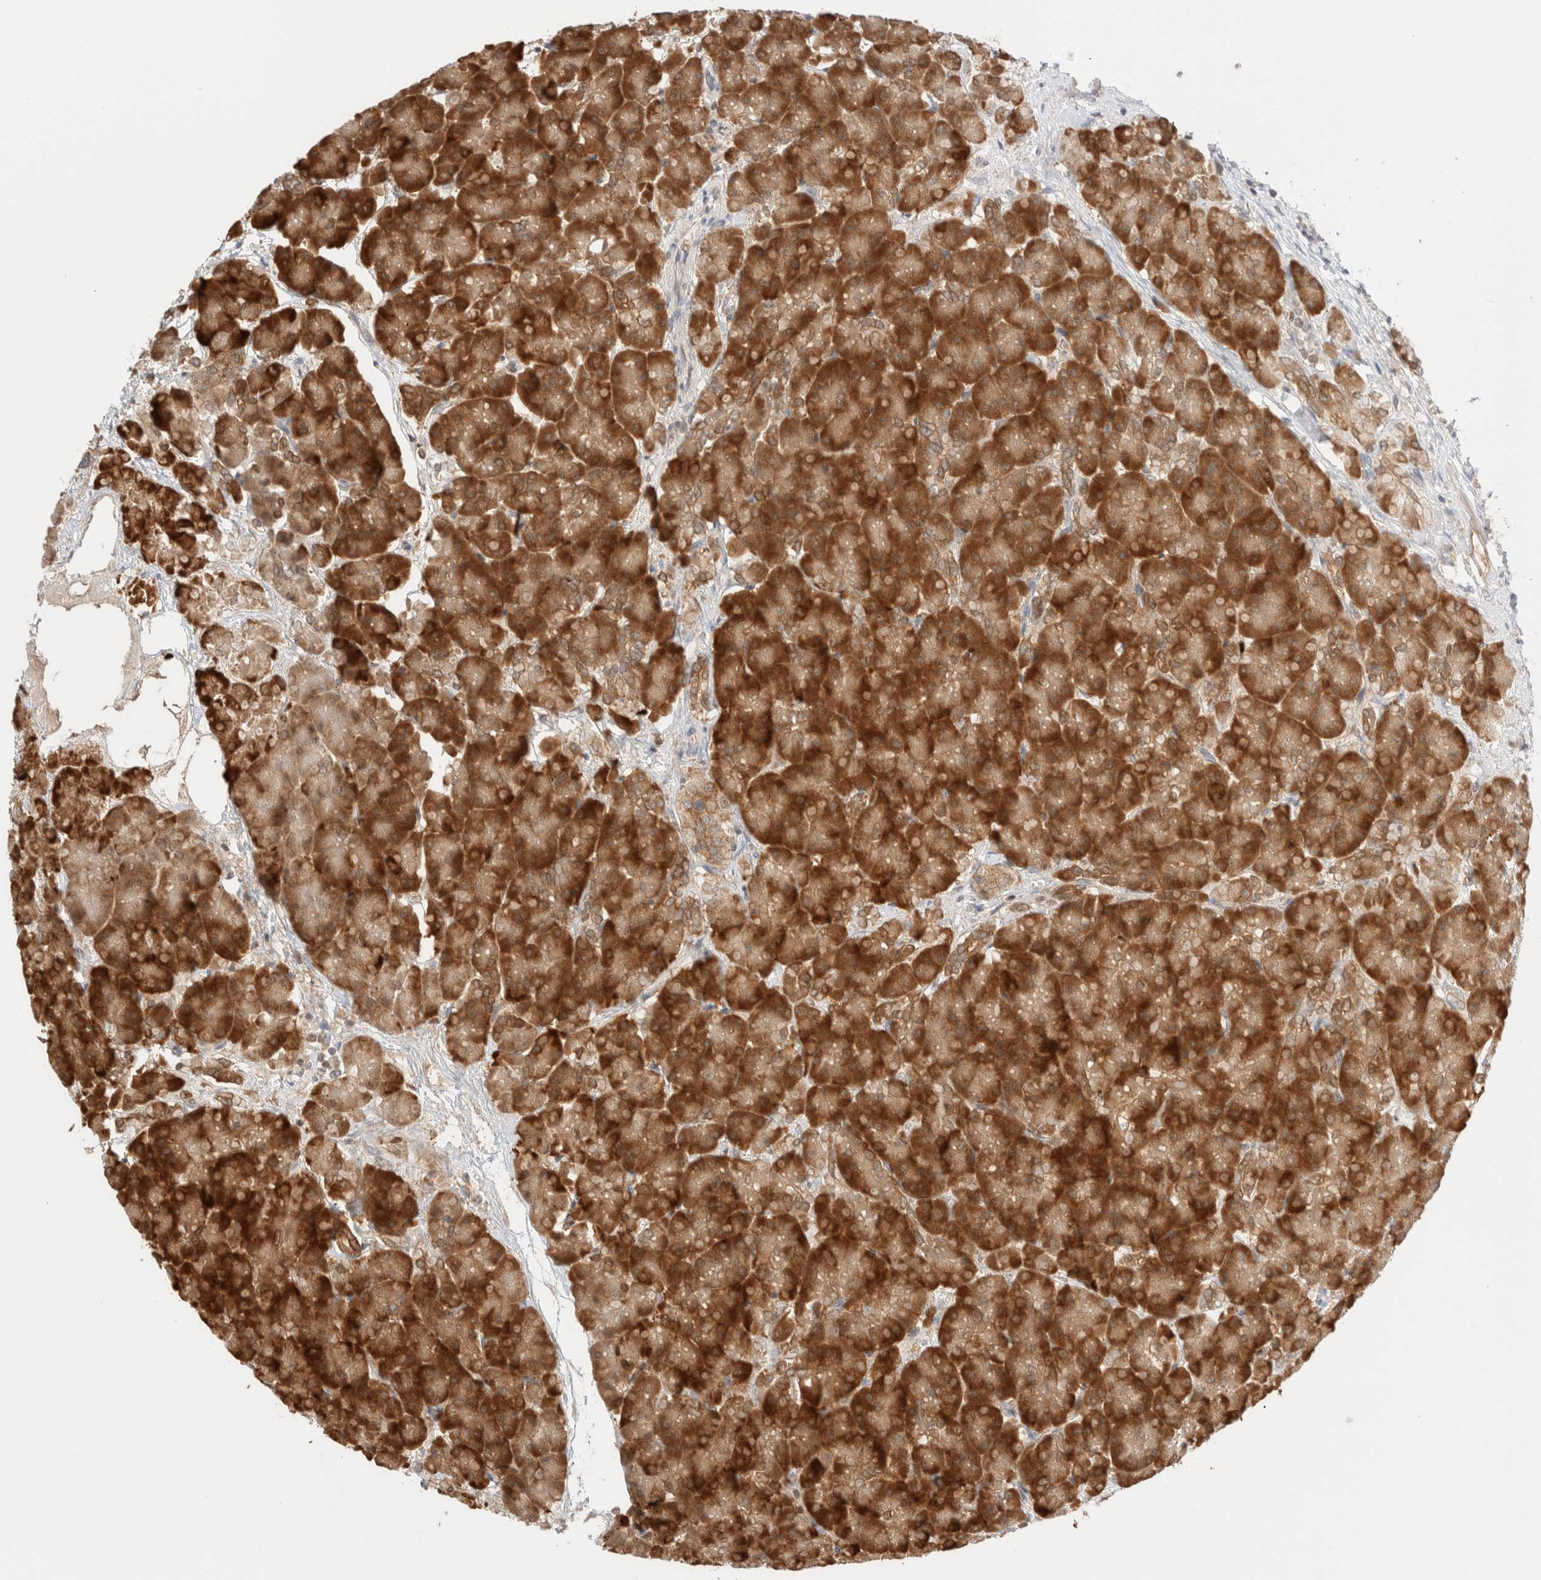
{"staining": {"intensity": "strong", "quantity": ">75%", "location": "cytoplasmic/membranous"}, "tissue": "pancreas", "cell_type": "Exocrine glandular cells", "image_type": "normal", "snomed": [{"axis": "morphology", "description": "Normal tissue, NOS"}, {"axis": "topography", "description": "Pancreas"}], "caption": "Immunohistochemistry photomicrograph of benign human pancreas stained for a protein (brown), which exhibits high levels of strong cytoplasmic/membranous staining in approximately >75% of exocrine glandular cells.", "gene": "XKR4", "patient": {"sex": "female", "age": 70}}